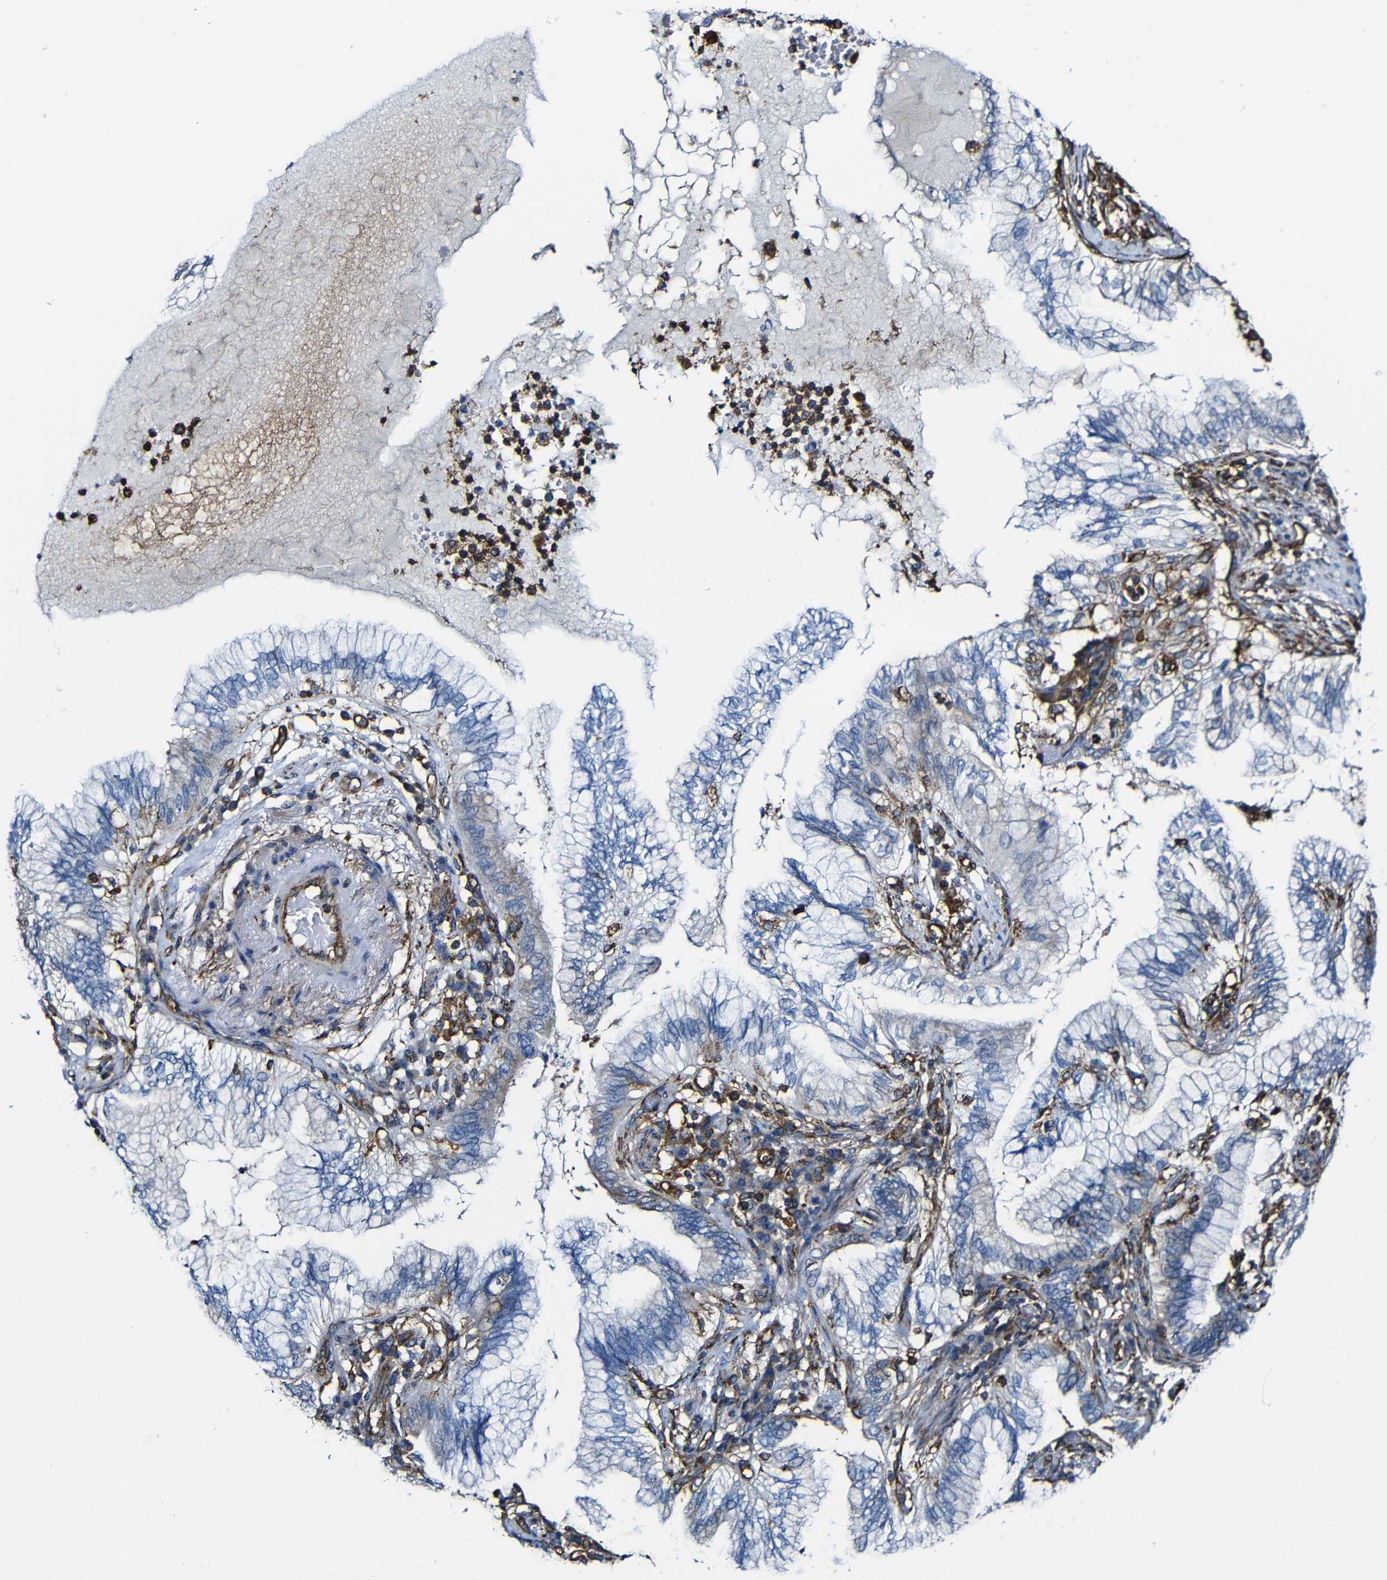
{"staining": {"intensity": "weak", "quantity": "<25%", "location": "cytoplasmic/membranous"}, "tissue": "lung cancer", "cell_type": "Tumor cells", "image_type": "cancer", "snomed": [{"axis": "morphology", "description": "Normal tissue, NOS"}, {"axis": "morphology", "description": "Adenocarcinoma, NOS"}, {"axis": "topography", "description": "Bronchus"}, {"axis": "topography", "description": "Lung"}], "caption": "This is a micrograph of immunohistochemistry staining of adenocarcinoma (lung), which shows no positivity in tumor cells.", "gene": "MSN", "patient": {"sex": "female", "age": 70}}